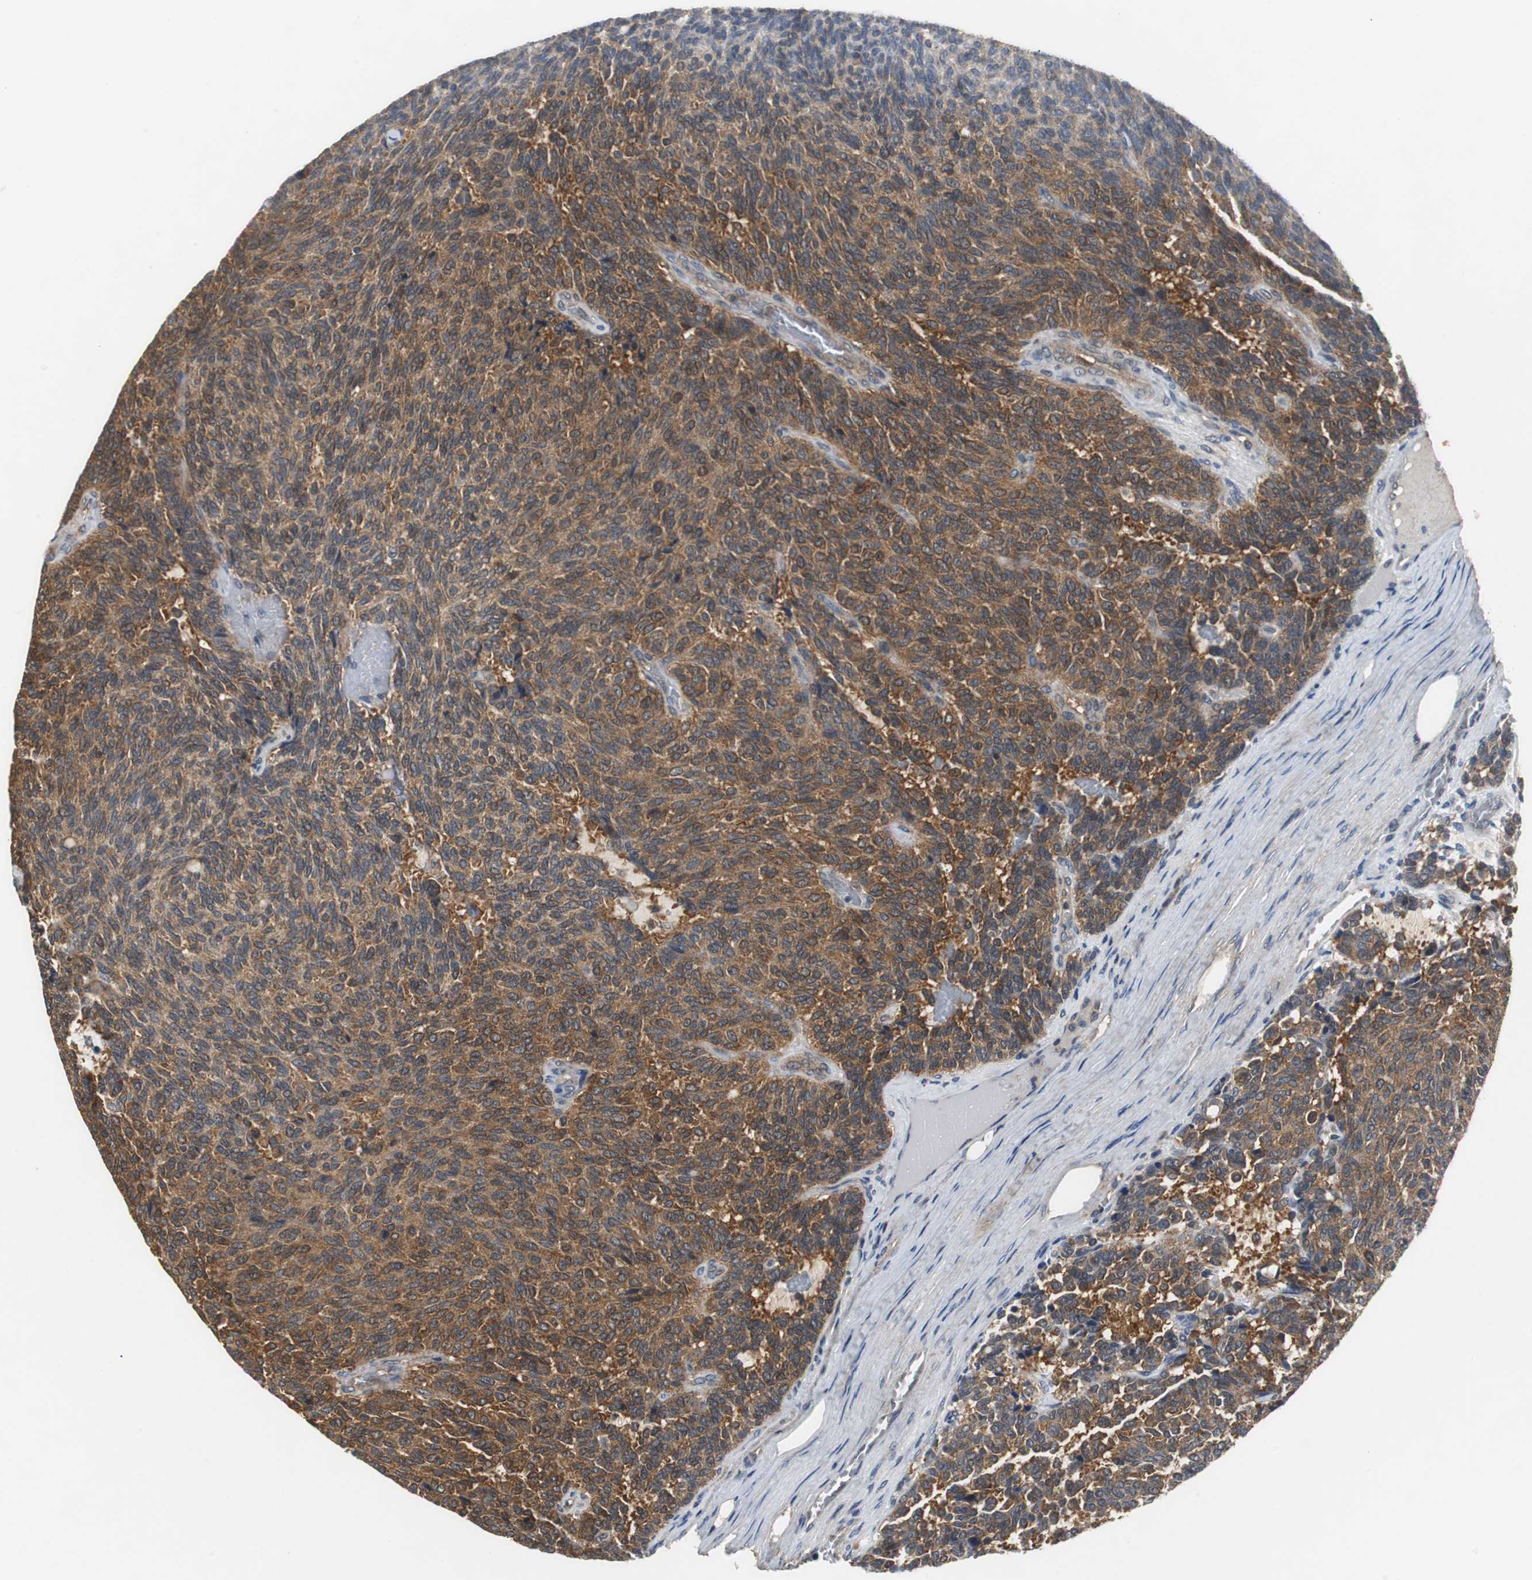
{"staining": {"intensity": "strong", "quantity": ">75%", "location": "cytoplasmic/membranous"}, "tissue": "carcinoid", "cell_type": "Tumor cells", "image_type": "cancer", "snomed": [{"axis": "morphology", "description": "Carcinoid, malignant, NOS"}, {"axis": "topography", "description": "Pancreas"}], "caption": "Immunohistochemistry (IHC) photomicrograph of malignant carcinoid stained for a protein (brown), which demonstrates high levels of strong cytoplasmic/membranous staining in about >75% of tumor cells.", "gene": "VBP1", "patient": {"sex": "female", "age": 54}}